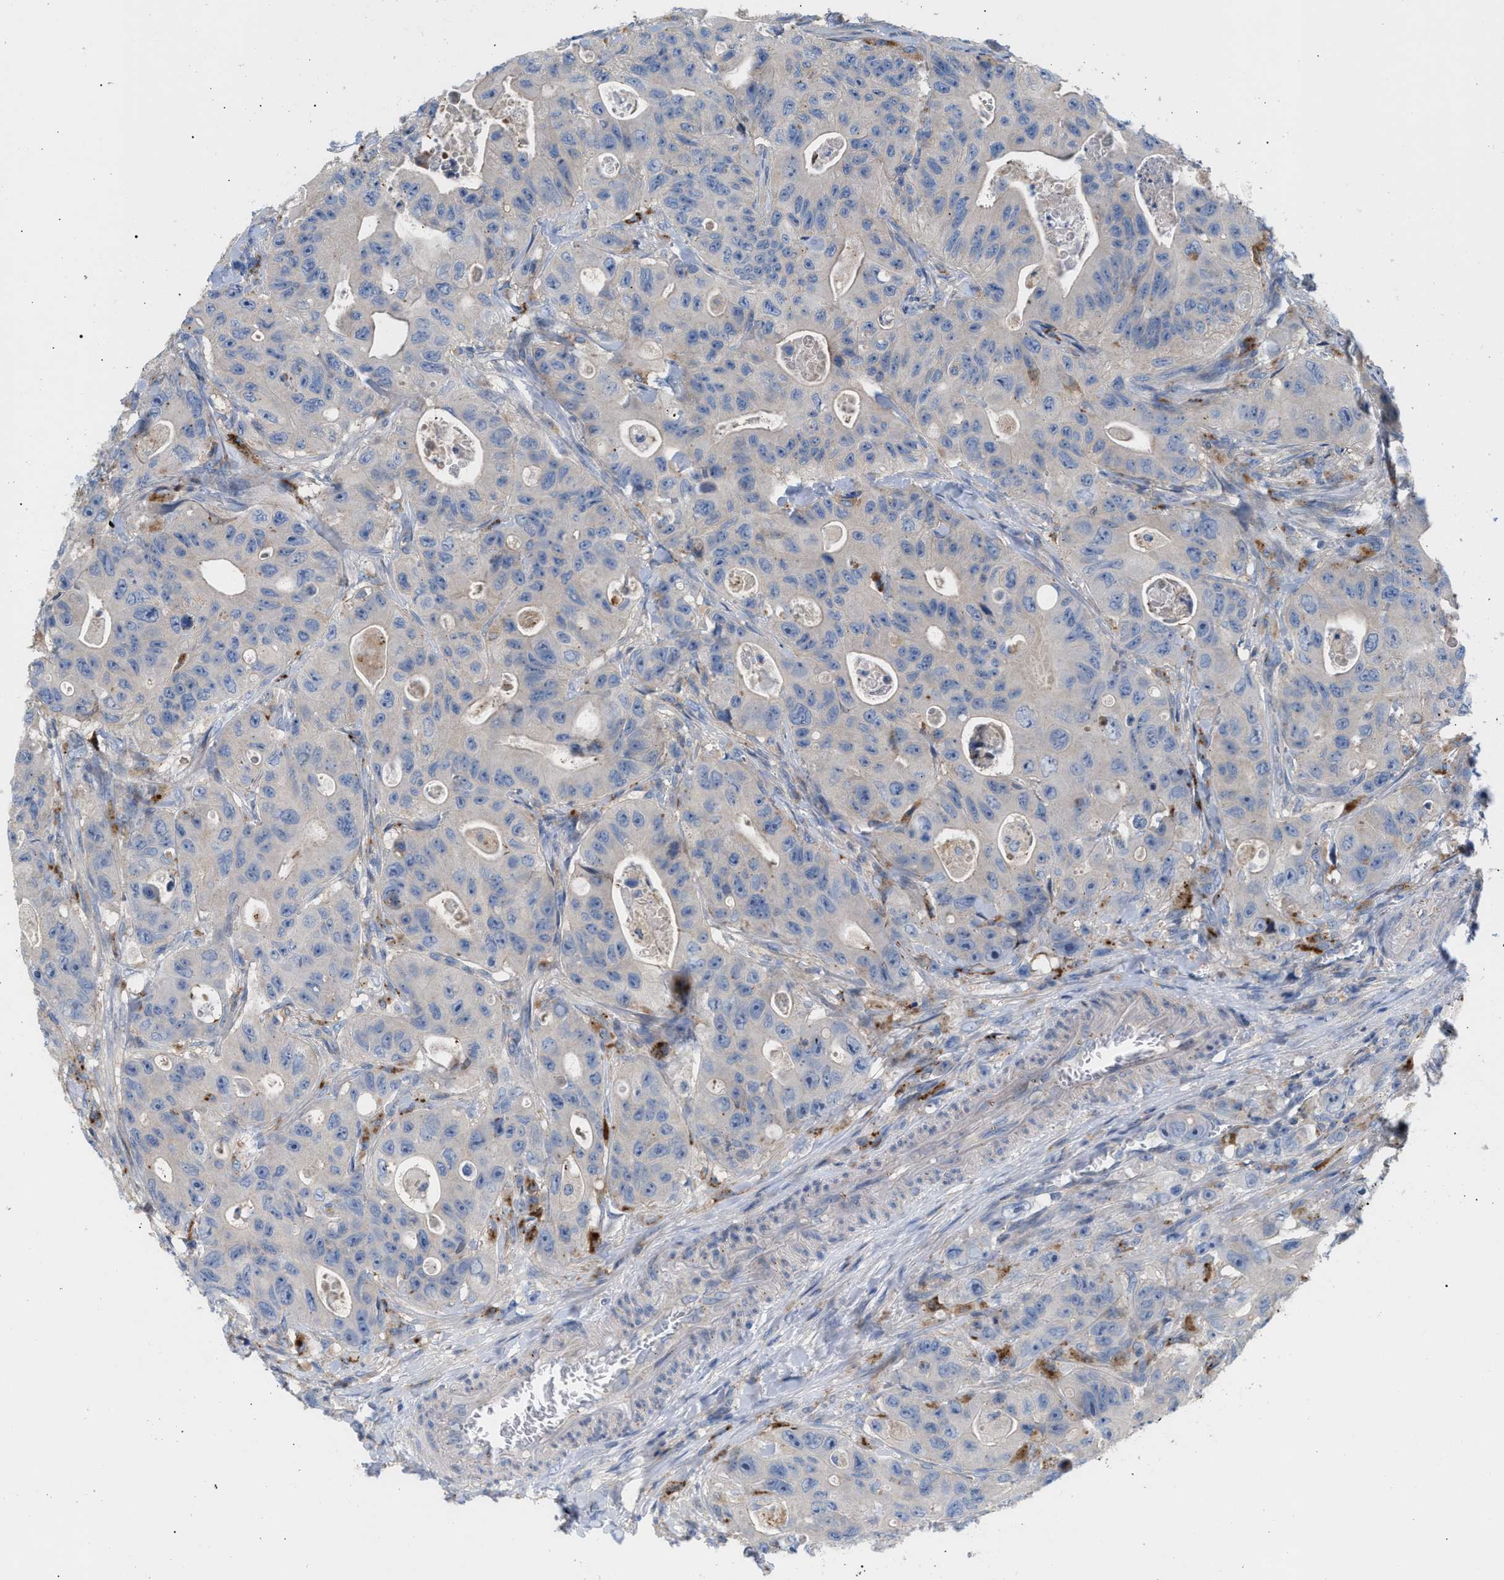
{"staining": {"intensity": "negative", "quantity": "none", "location": "none"}, "tissue": "colorectal cancer", "cell_type": "Tumor cells", "image_type": "cancer", "snomed": [{"axis": "morphology", "description": "Adenocarcinoma, NOS"}, {"axis": "topography", "description": "Colon"}], "caption": "There is no significant positivity in tumor cells of colorectal cancer (adenocarcinoma).", "gene": "MBTD1", "patient": {"sex": "female", "age": 46}}